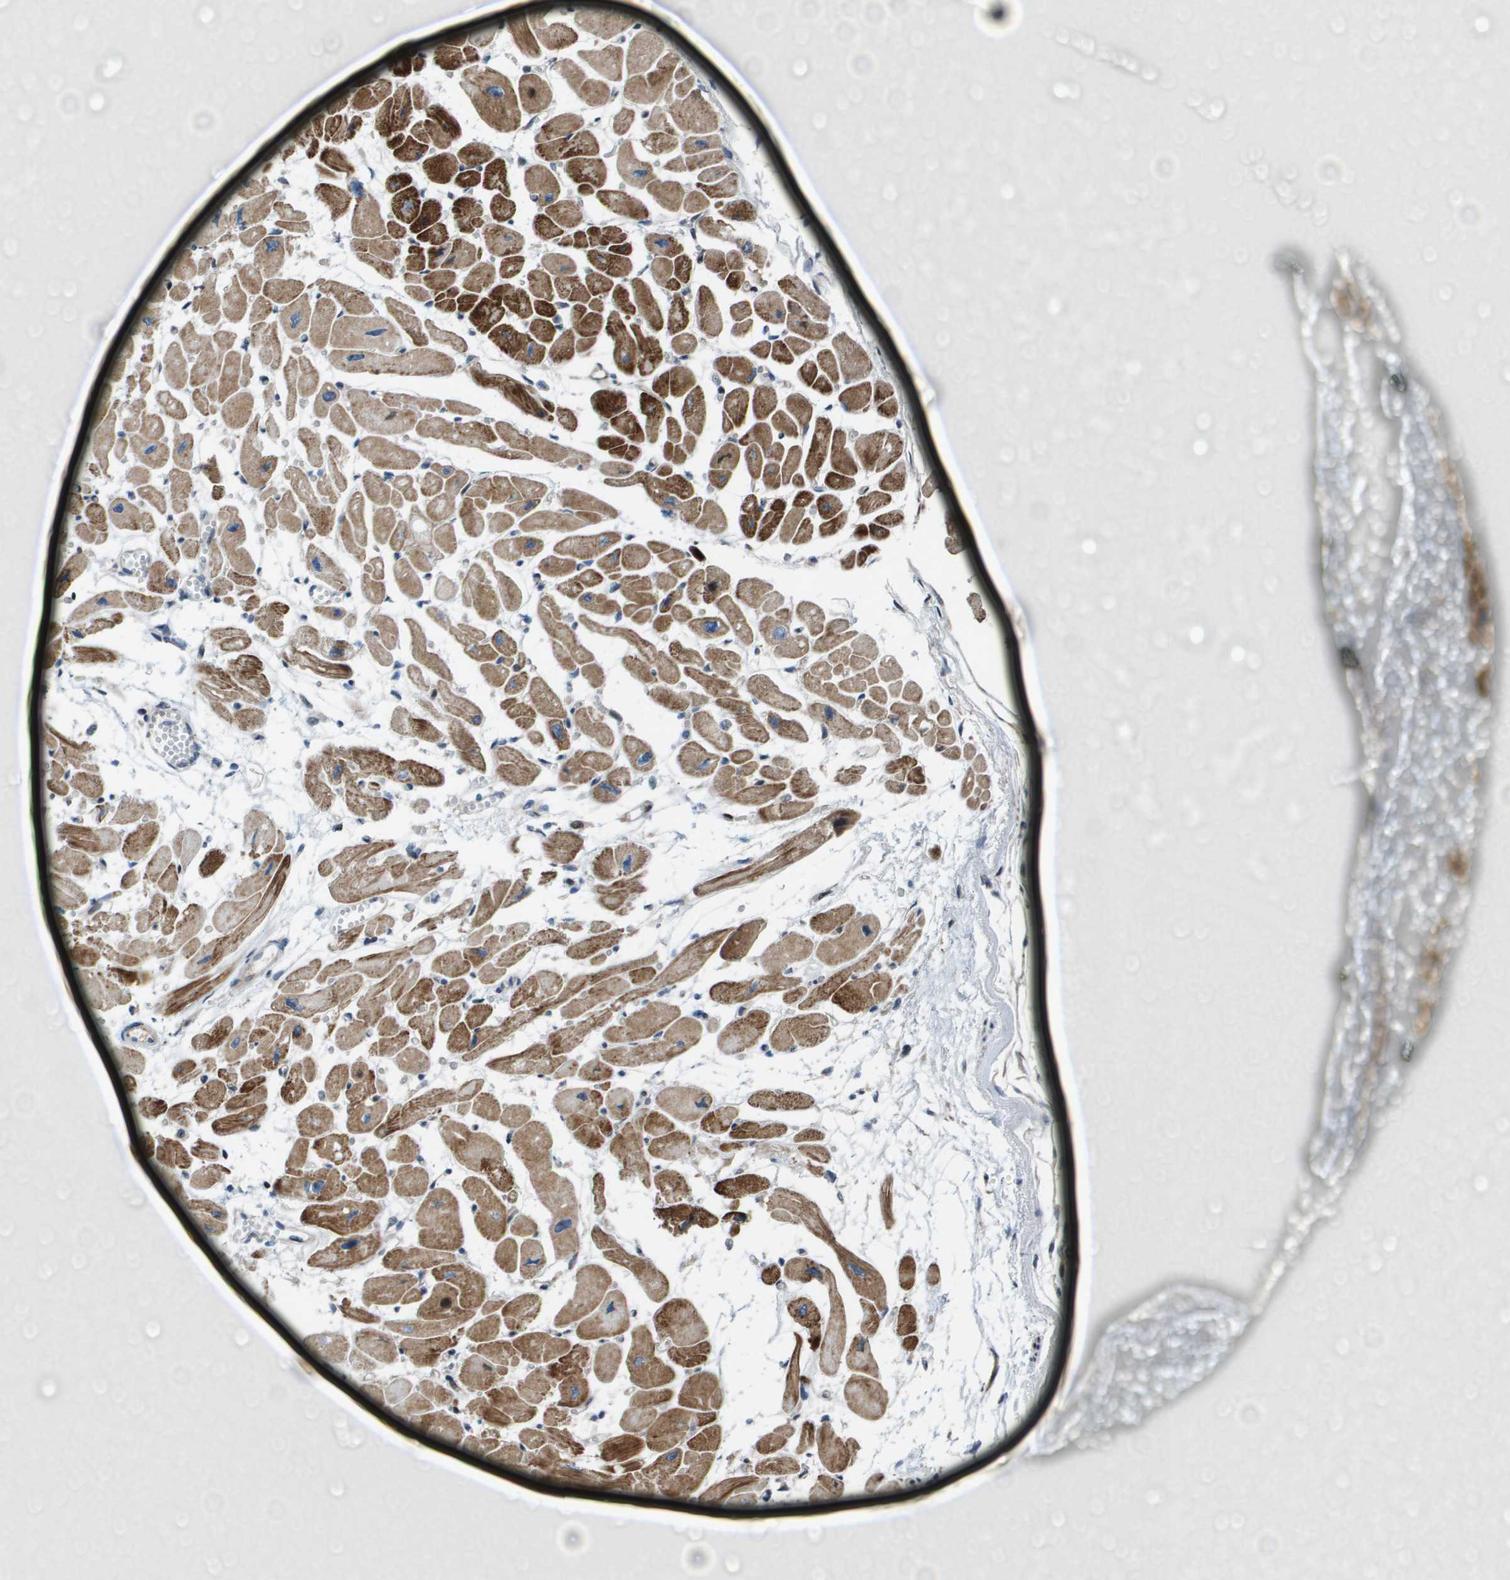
{"staining": {"intensity": "strong", "quantity": ">75%", "location": "cytoplasmic/membranous"}, "tissue": "heart muscle", "cell_type": "Cardiomyocytes", "image_type": "normal", "snomed": [{"axis": "morphology", "description": "Normal tissue, NOS"}, {"axis": "topography", "description": "Heart"}], "caption": "Protein analysis of unremarkable heart muscle exhibits strong cytoplasmic/membranous staining in approximately >75% of cardiomyocytes. (DAB (3,3'-diaminobenzidine) IHC with brightfield microscopy, high magnification).", "gene": "MGAT3", "patient": {"sex": "female", "age": 54}}